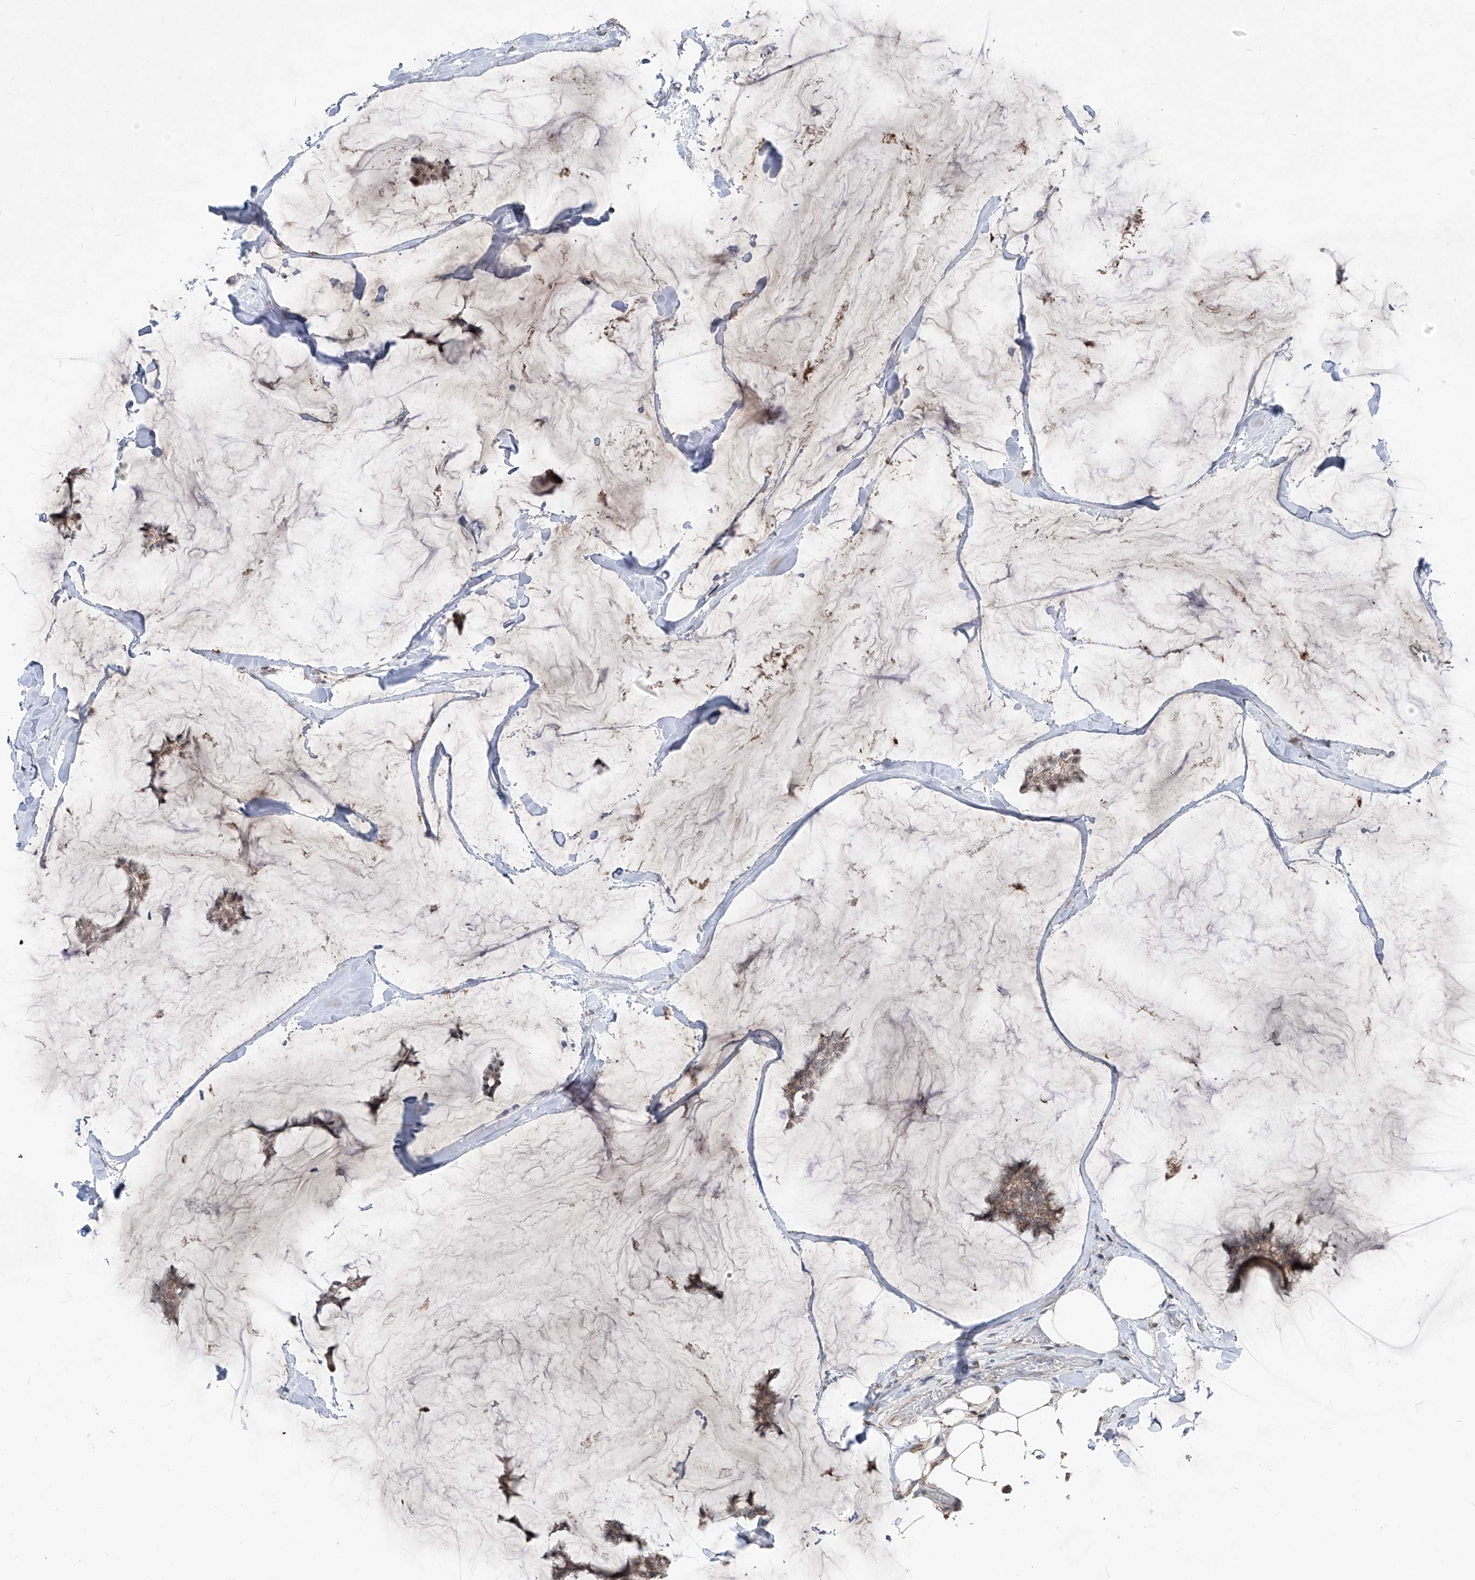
{"staining": {"intensity": "weak", "quantity": ">75%", "location": "cytoplasmic/membranous"}, "tissue": "breast cancer", "cell_type": "Tumor cells", "image_type": "cancer", "snomed": [{"axis": "morphology", "description": "Duct carcinoma"}, {"axis": "topography", "description": "Breast"}], "caption": "IHC micrograph of neoplastic tissue: breast cancer (intraductal carcinoma) stained using IHC exhibits low levels of weak protein expression localized specifically in the cytoplasmic/membranous of tumor cells, appearing as a cytoplasmic/membranous brown color.", "gene": "NDUFB3", "patient": {"sex": "female", "age": 93}}